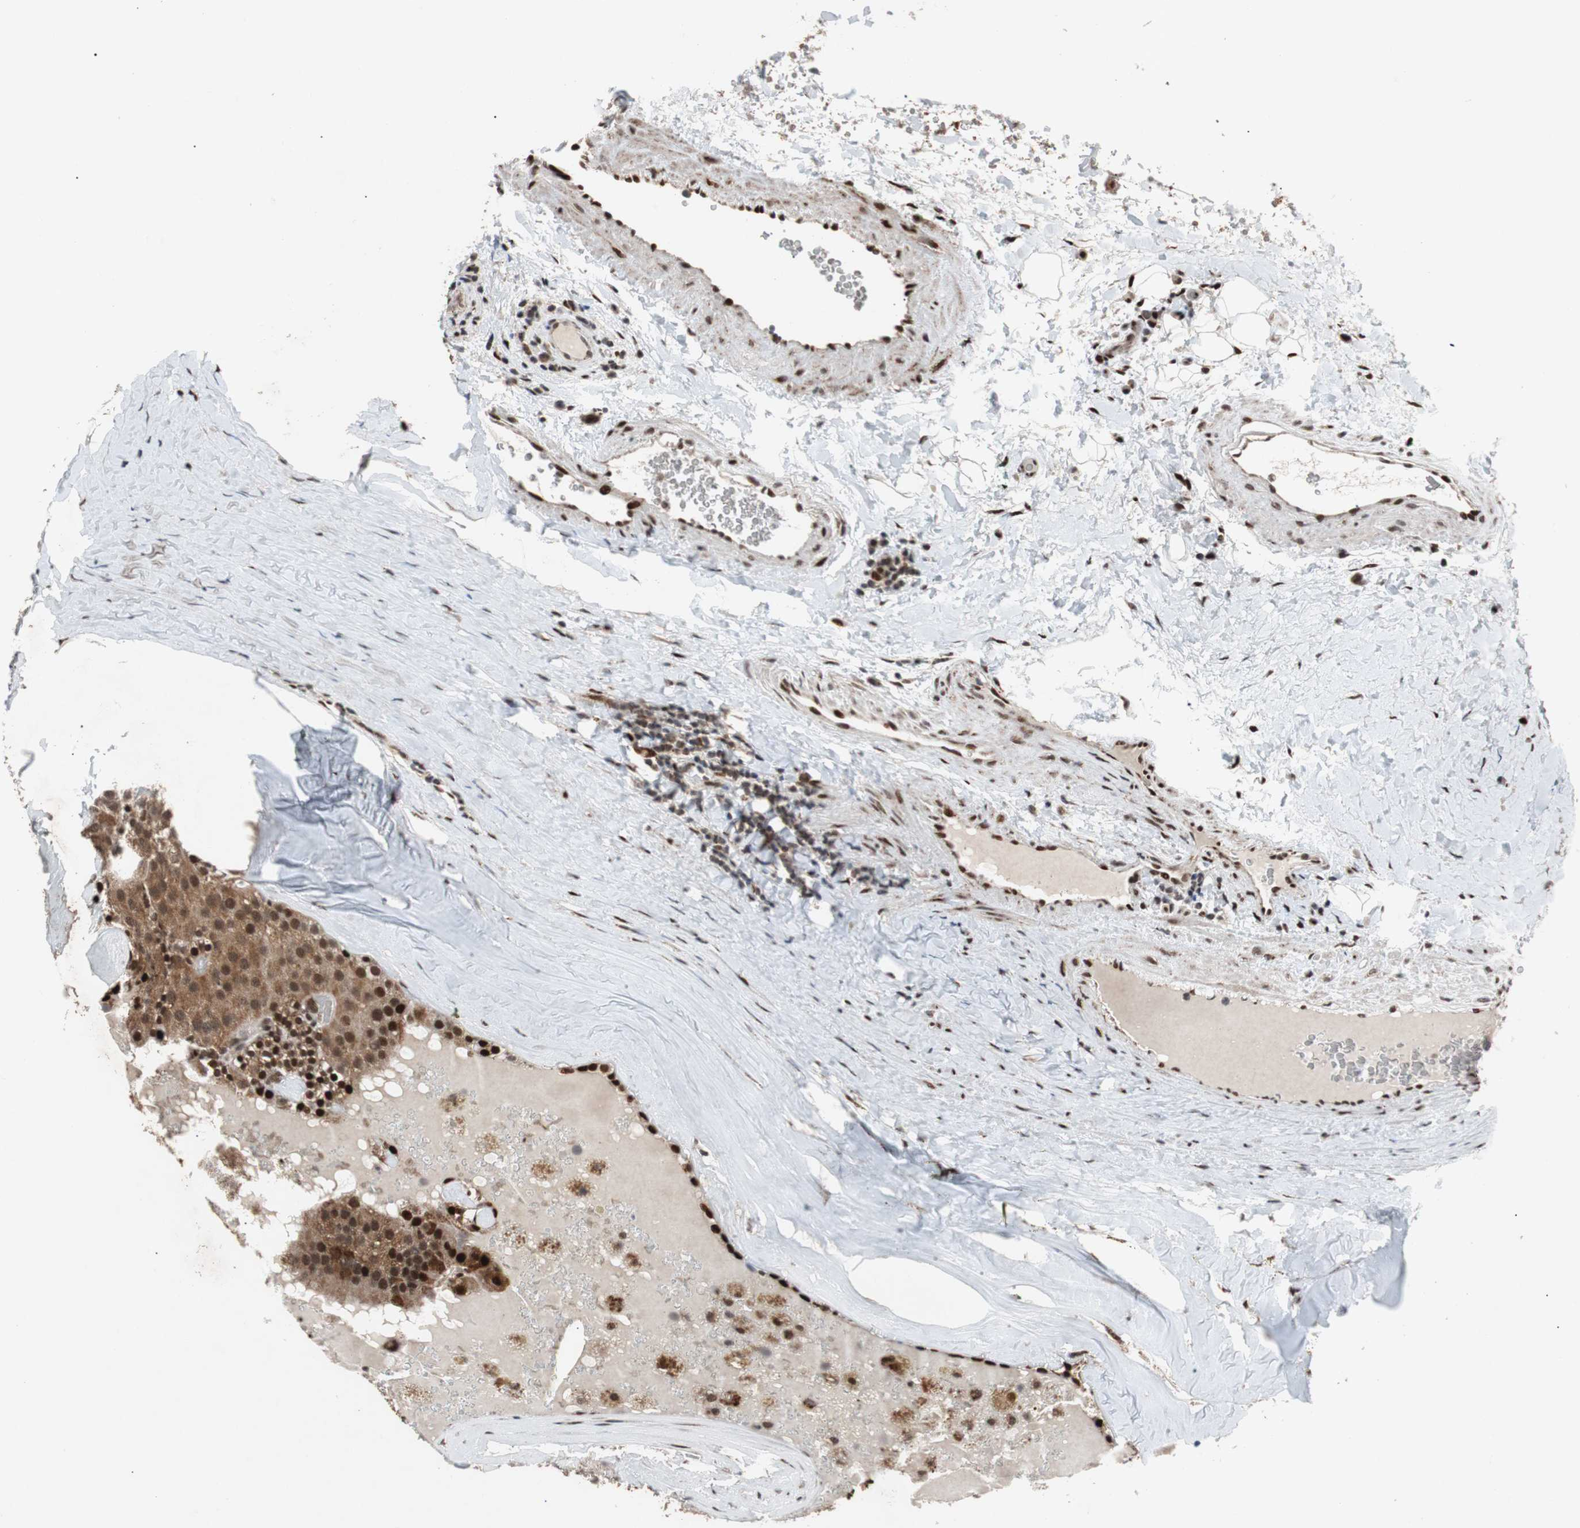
{"staining": {"intensity": "strong", "quantity": "25%-75%", "location": "cytoplasmic/membranous,nuclear"}, "tissue": "parathyroid gland", "cell_type": "Glandular cells", "image_type": "normal", "snomed": [{"axis": "morphology", "description": "Normal tissue, NOS"}, {"axis": "morphology", "description": "Adenoma, NOS"}, {"axis": "topography", "description": "Parathyroid gland"}], "caption": "Protein expression analysis of normal human parathyroid gland reveals strong cytoplasmic/membranous,nuclear expression in about 25%-75% of glandular cells. (Brightfield microscopy of DAB IHC at high magnification).", "gene": "NBL1", "patient": {"sex": "female", "age": 86}}